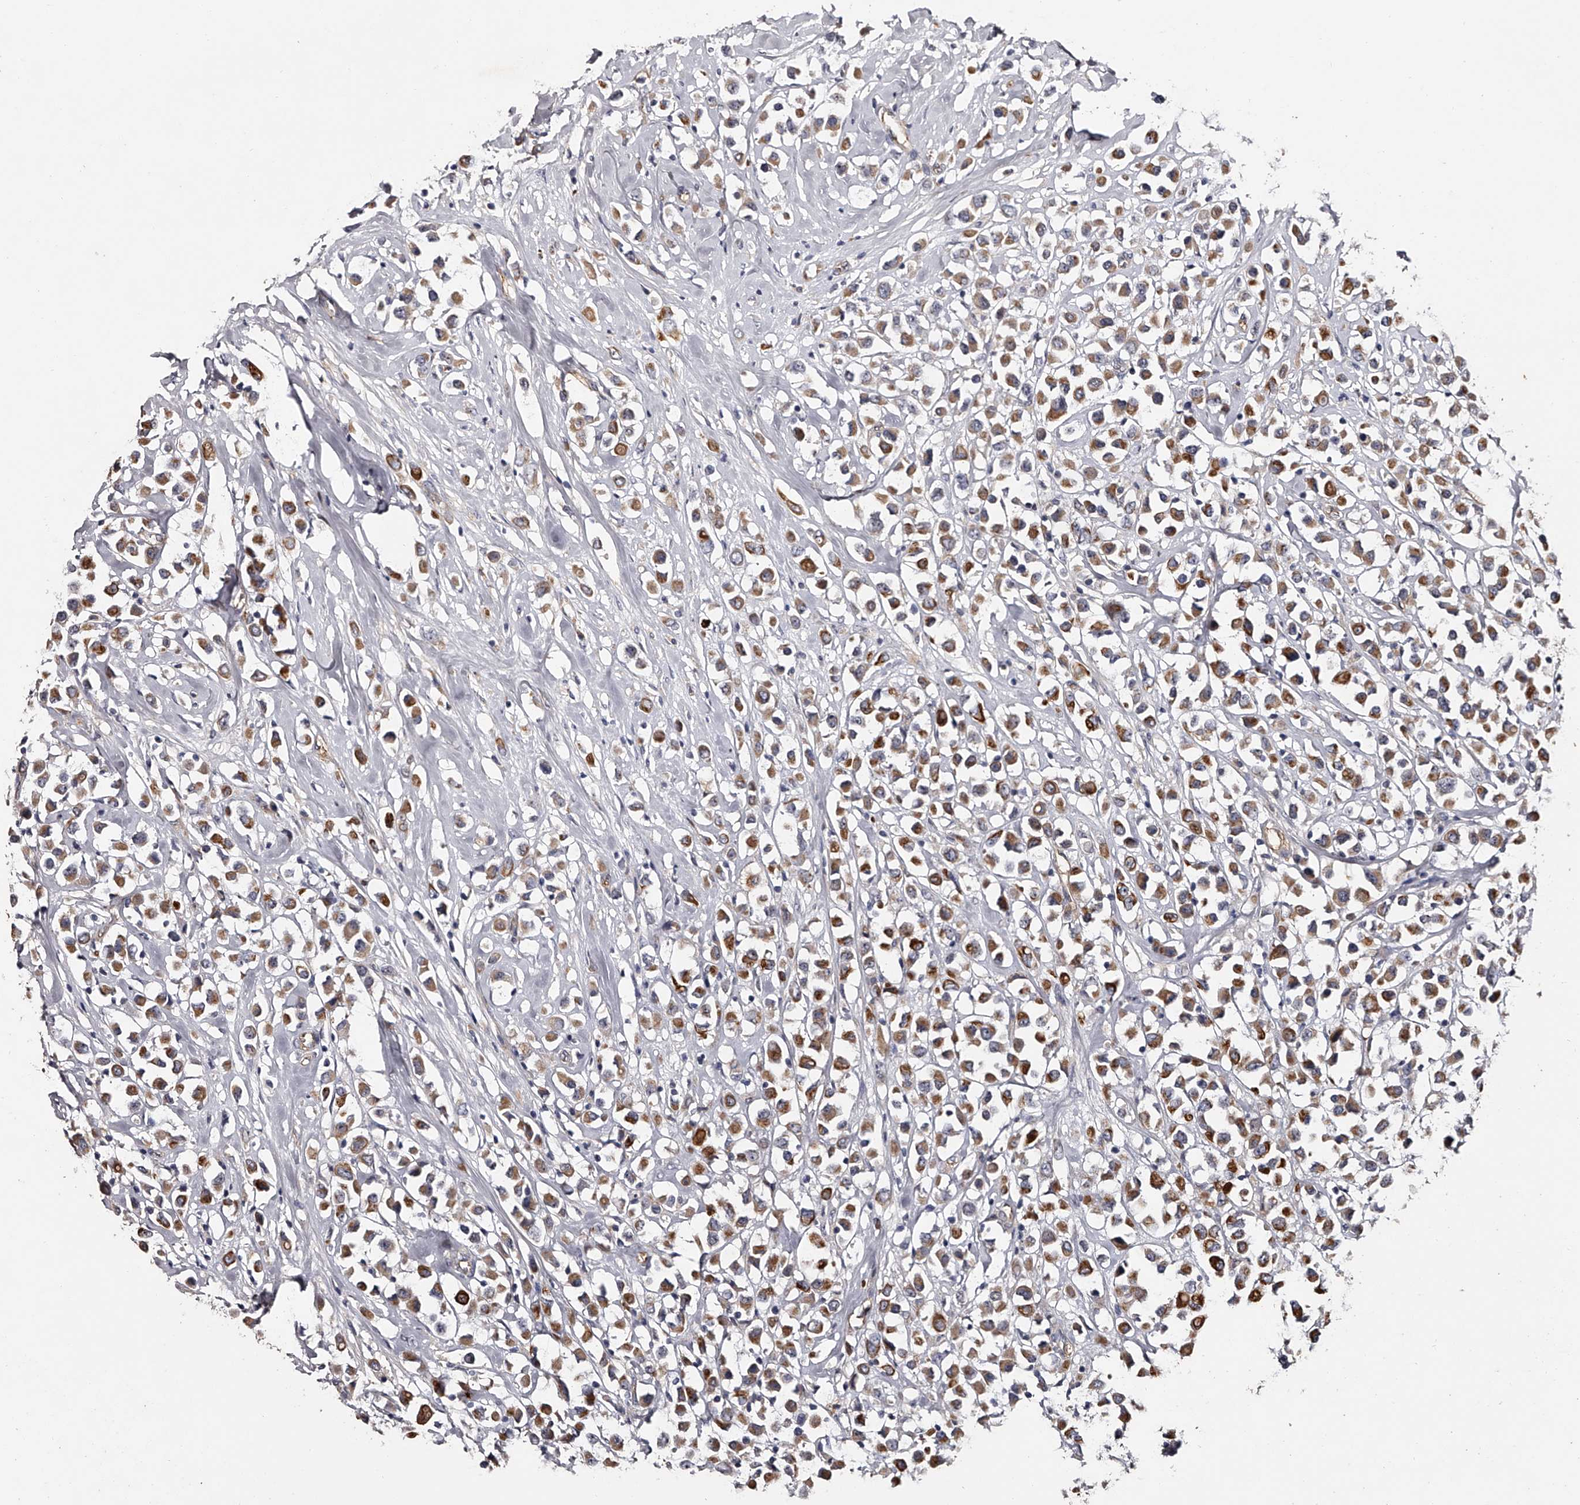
{"staining": {"intensity": "moderate", "quantity": ">75%", "location": "cytoplasmic/membranous"}, "tissue": "breast cancer", "cell_type": "Tumor cells", "image_type": "cancer", "snomed": [{"axis": "morphology", "description": "Duct carcinoma"}, {"axis": "topography", "description": "Breast"}], "caption": "Immunohistochemistry (IHC) image of intraductal carcinoma (breast) stained for a protein (brown), which demonstrates medium levels of moderate cytoplasmic/membranous expression in approximately >75% of tumor cells.", "gene": "MDN1", "patient": {"sex": "female", "age": 61}}